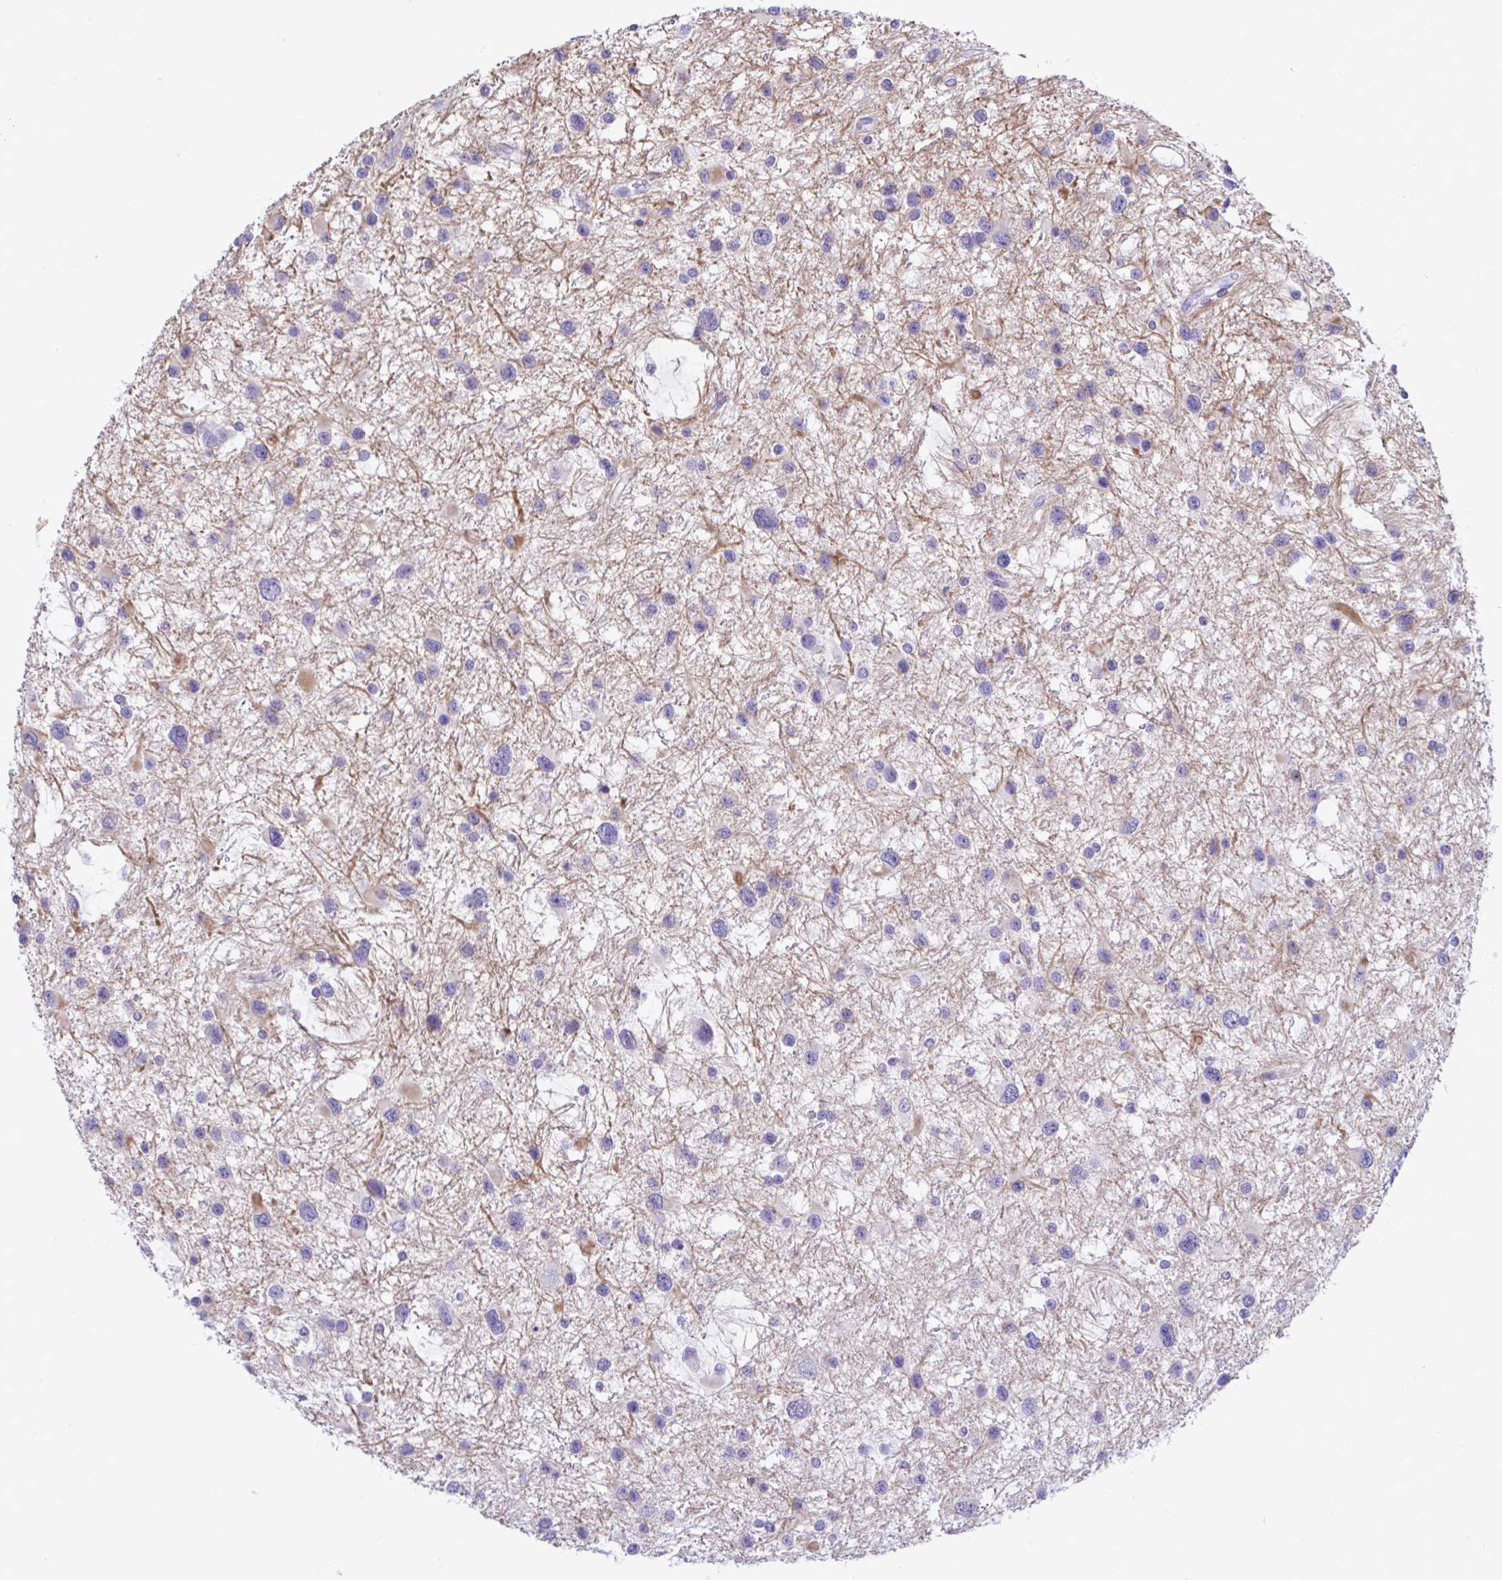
{"staining": {"intensity": "negative", "quantity": "none", "location": "none"}, "tissue": "glioma", "cell_type": "Tumor cells", "image_type": "cancer", "snomed": [{"axis": "morphology", "description": "Glioma, malignant, Low grade"}, {"axis": "topography", "description": "Brain"}], "caption": "Tumor cells are negative for protein expression in human glioma.", "gene": "NBPF3", "patient": {"sex": "female", "age": 32}}